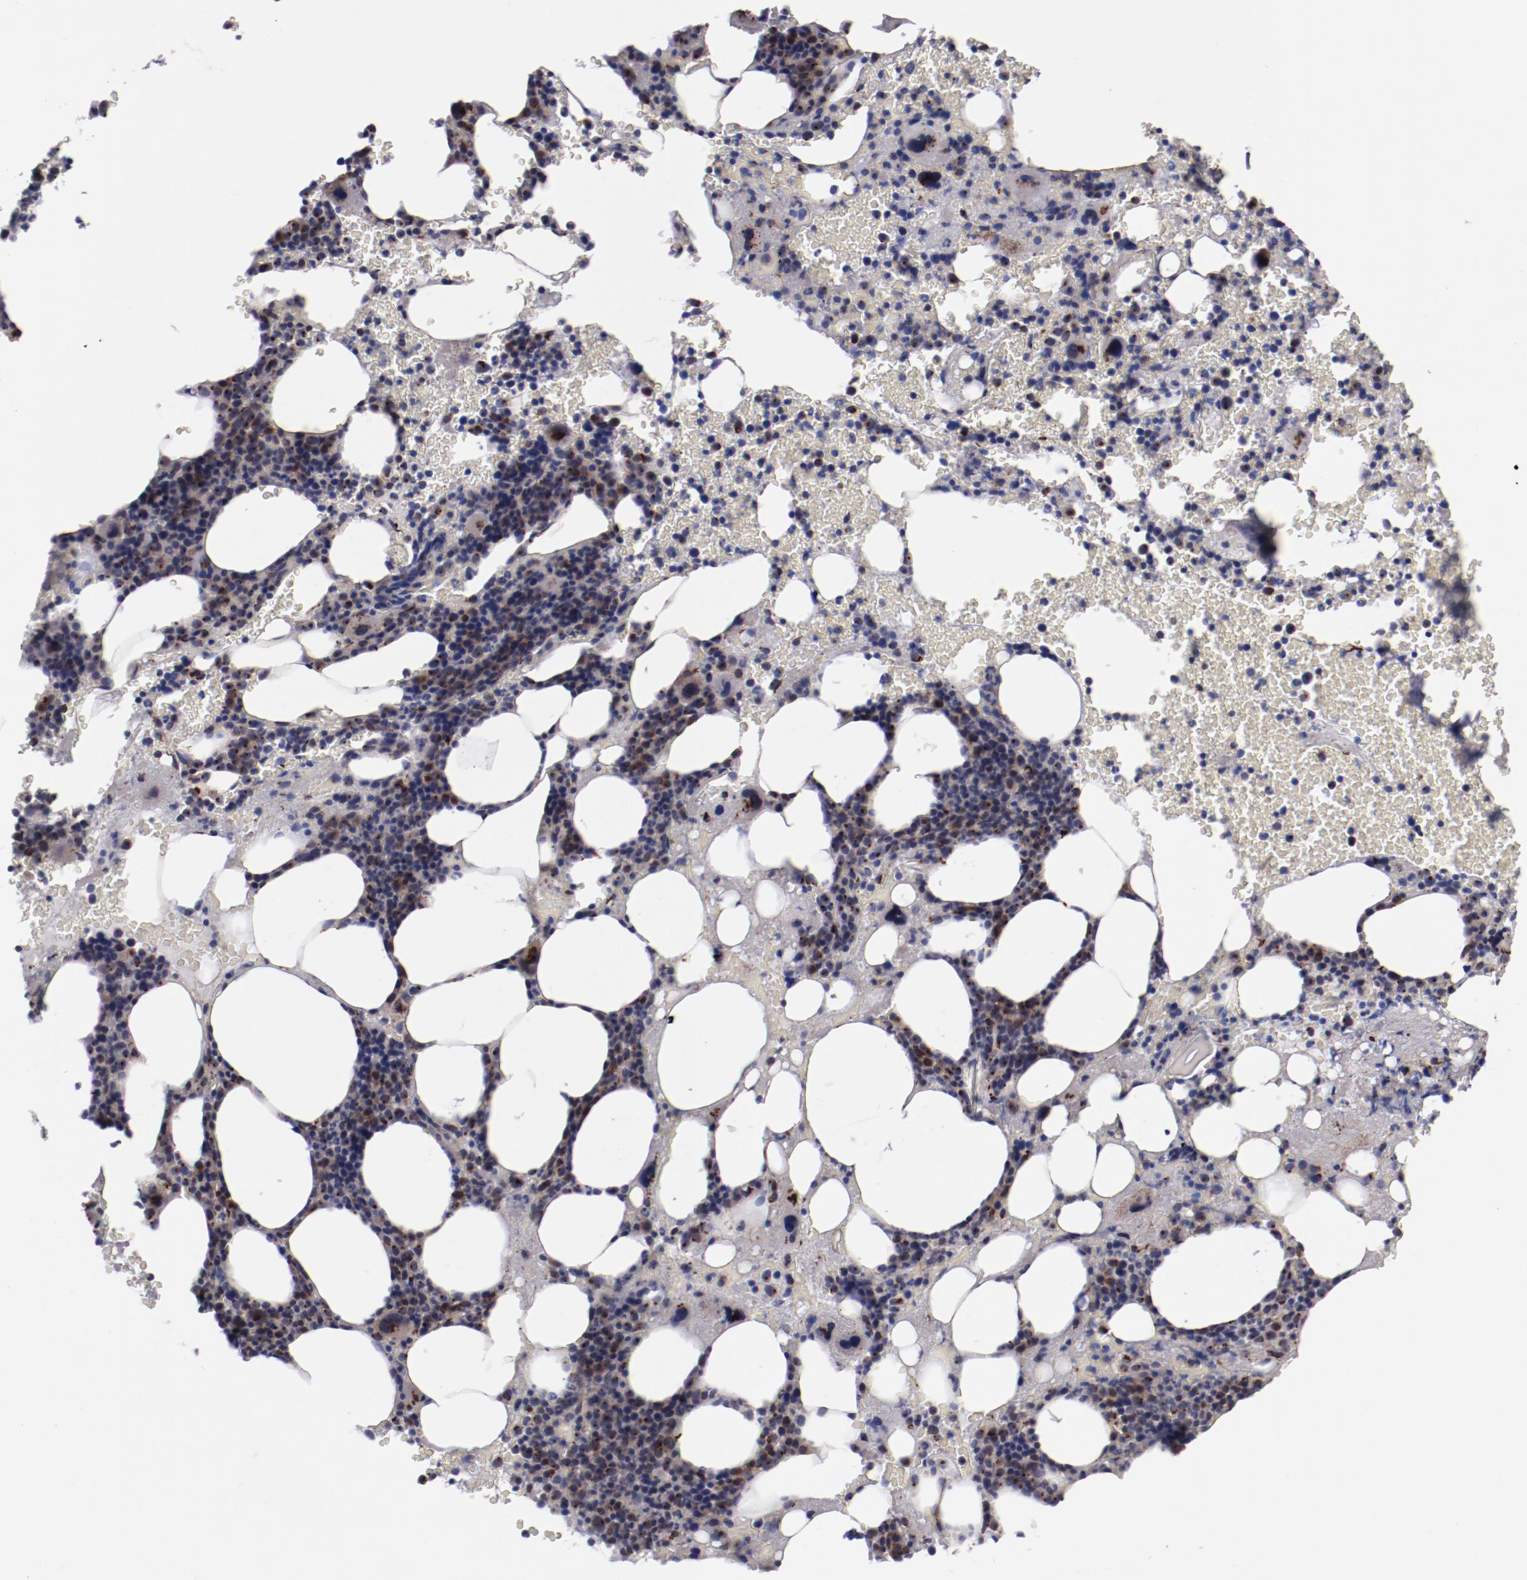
{"staining": {"intensity": "strong", "quantity": "25%-75%", "location": "cytoplasmic/membranous"}, "tissue": "bone marrow", "cell_type": "Hematopoietic cells", "image_type": "normal", "snomed": [{"axis": "morphology", "description": "Normal tissue, NOS"}, {"axis": "topography", "description": "Bone marrow"}], "caption": "Bone marrow was stained to show a protein in brown. There is high levels of strong cytoplasmic/membranous staining in about 25%-75% of hematopoietic cells. (Brightfield microscopy of DAB IHC at high magnification).", "gene": "GOLIM4", "patient": {"sex": "male", "age": 82}}